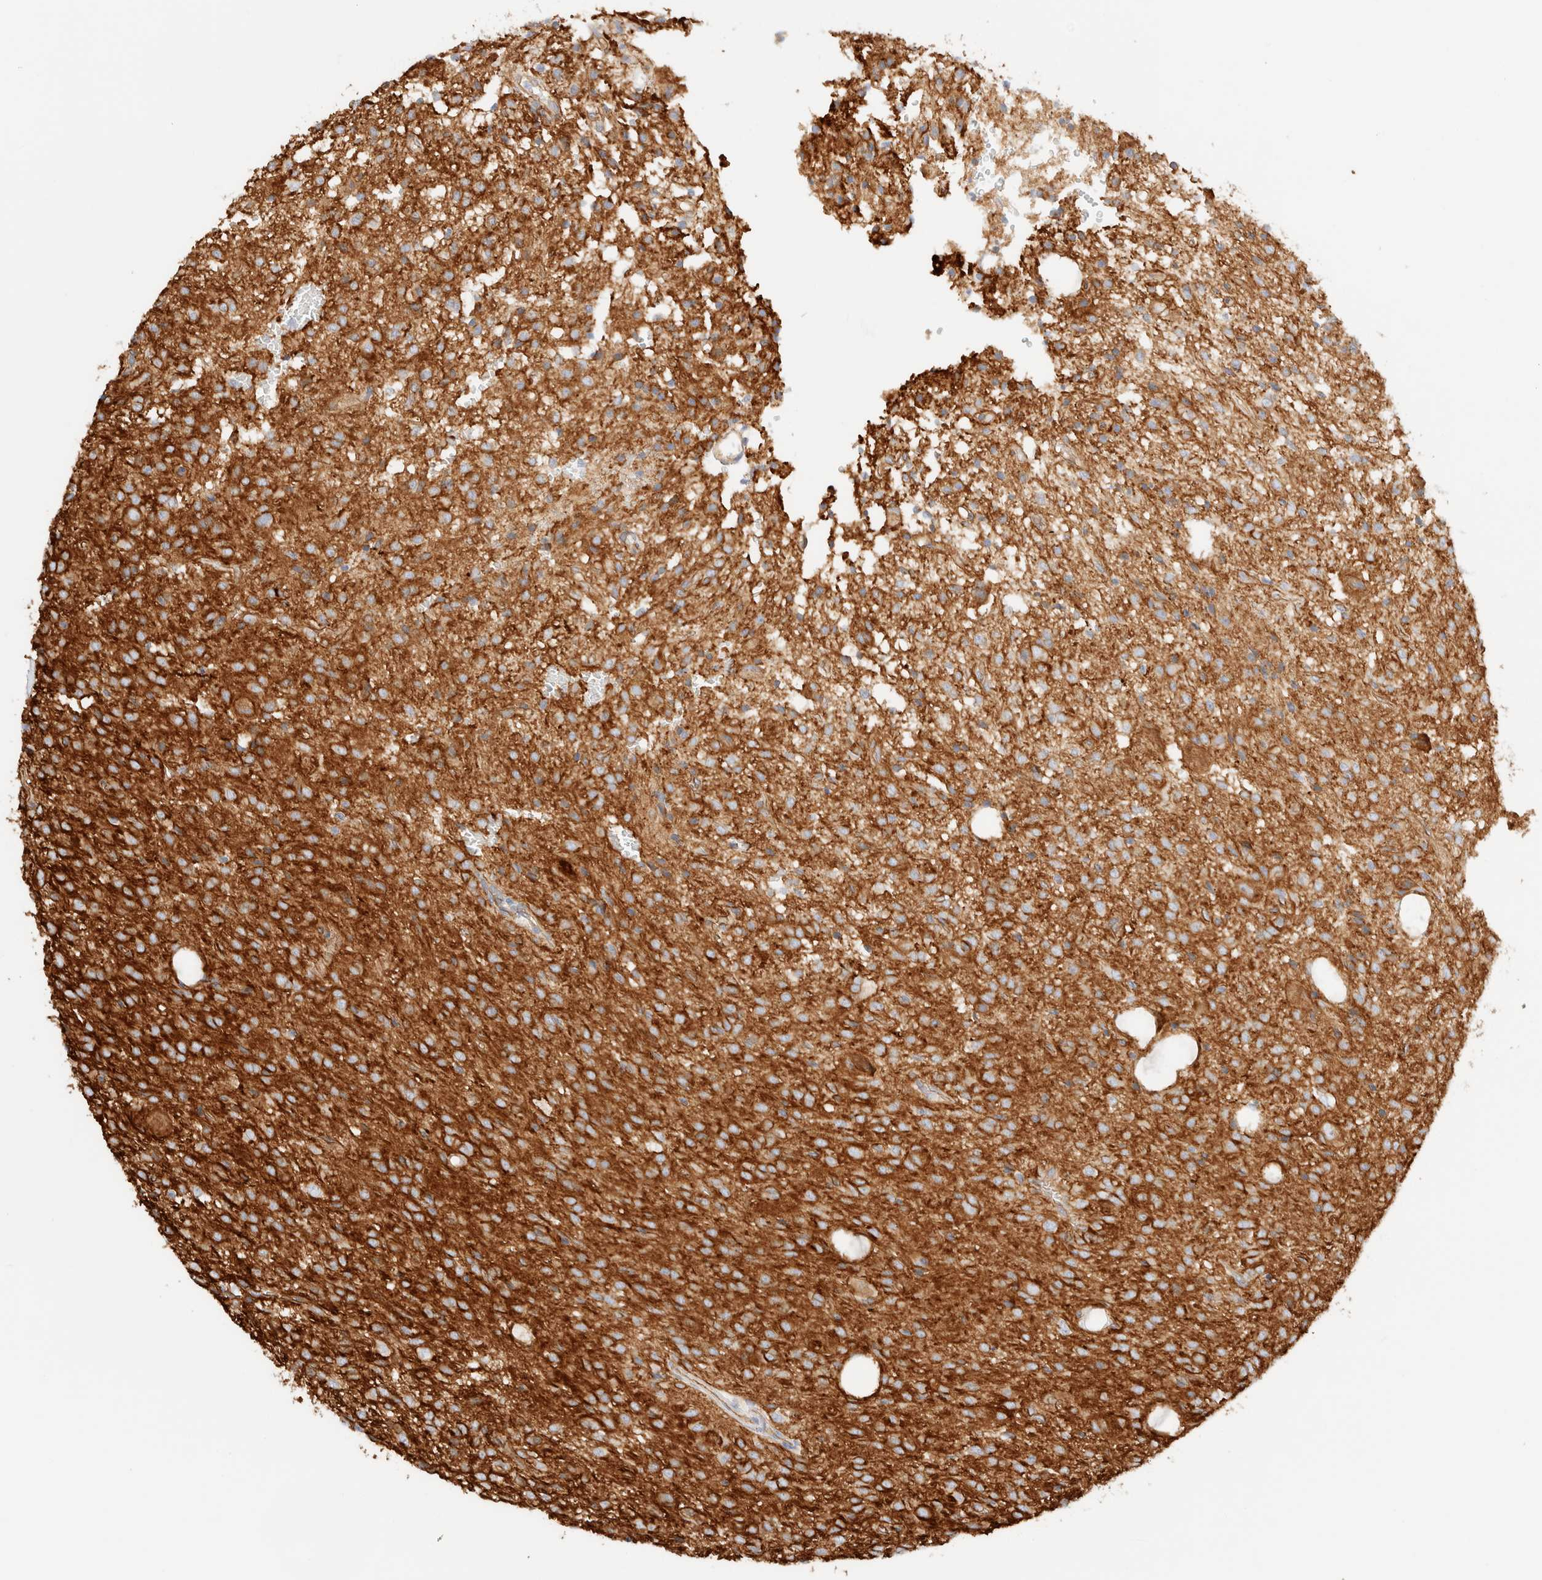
{"staining": {"intensity": "moderate", "quantity": "<25%", "location": "cytoplasmic/membranous"}, "tissue": "glioma", "cell_type": "Tumor cells", "image_type": "cancer", "snomed": [{"axis": "morphology", "description": "Glioma, malignant, High grade"}, {"axis": "topography", "description": "Brain"}], "caption": "DAB immunohistochemical staining of human high-grade glioma (malignant) shows moderate cytoplasmic/membranous protein staining in about <25% of tumor cells.", "gene": "CYB5R4", "patient": {"sex": "female", "age": 59}}